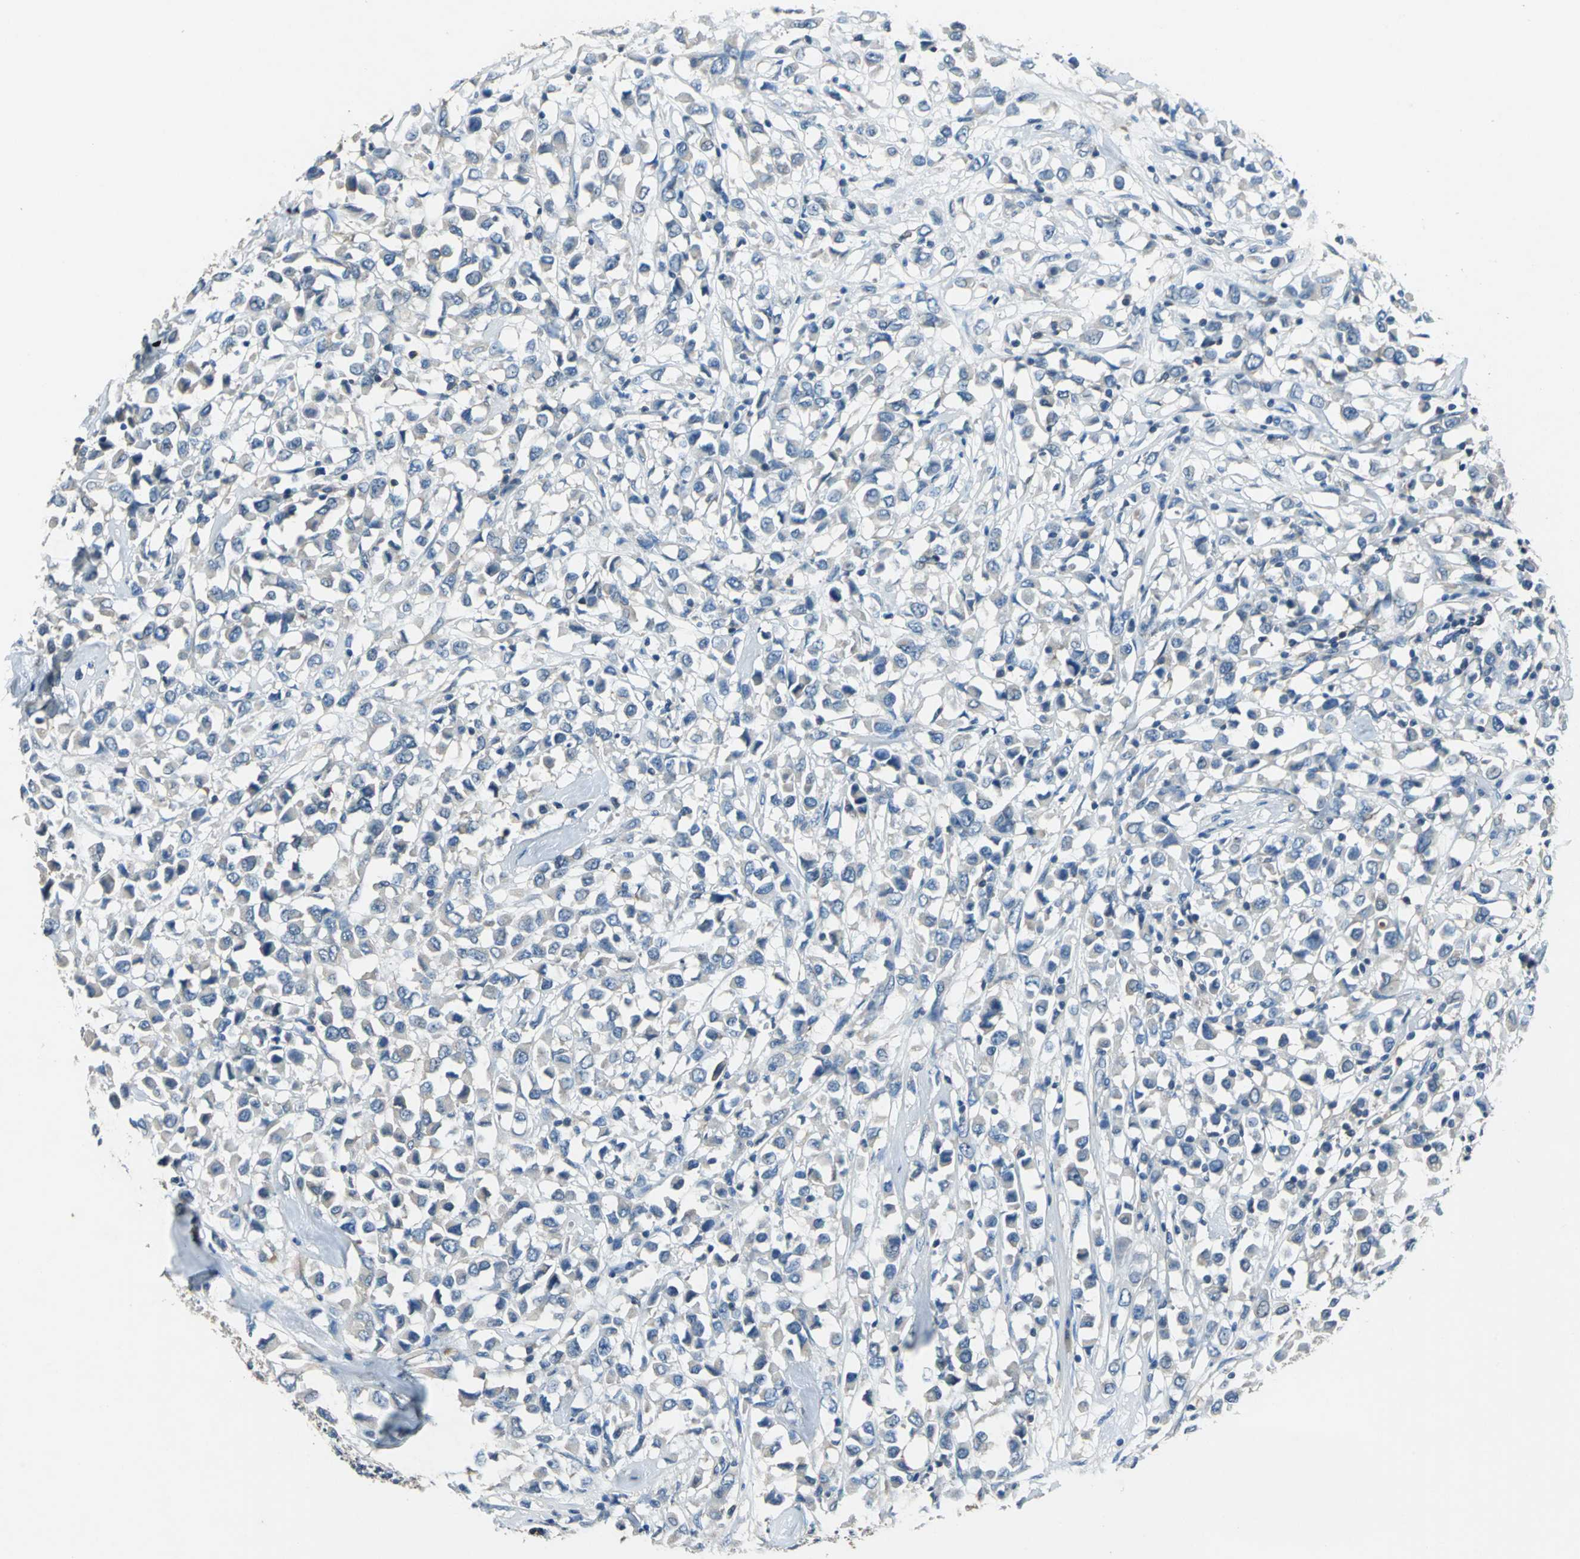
{"staining": {"intensity": "negative", "quantity": "none", "location": "none"}, "tissue": "breast cancer", "cell_type": "Tumor cells", "image_type": "cancer", "snomed": [{"axis": "morphology", "description": "Duct carcinoma"}, {"axis": "topography", "description": "Breast"}], "caption": "This photomicrograph is of breast cancer stained with immunohistochemistry (IHC) to label a protein in brown with the nuclei are counter-stained blue. There is no positivity in tumor cells.", "gene": "PRKCA", "patient": {"sex": "female", "age": 61}}